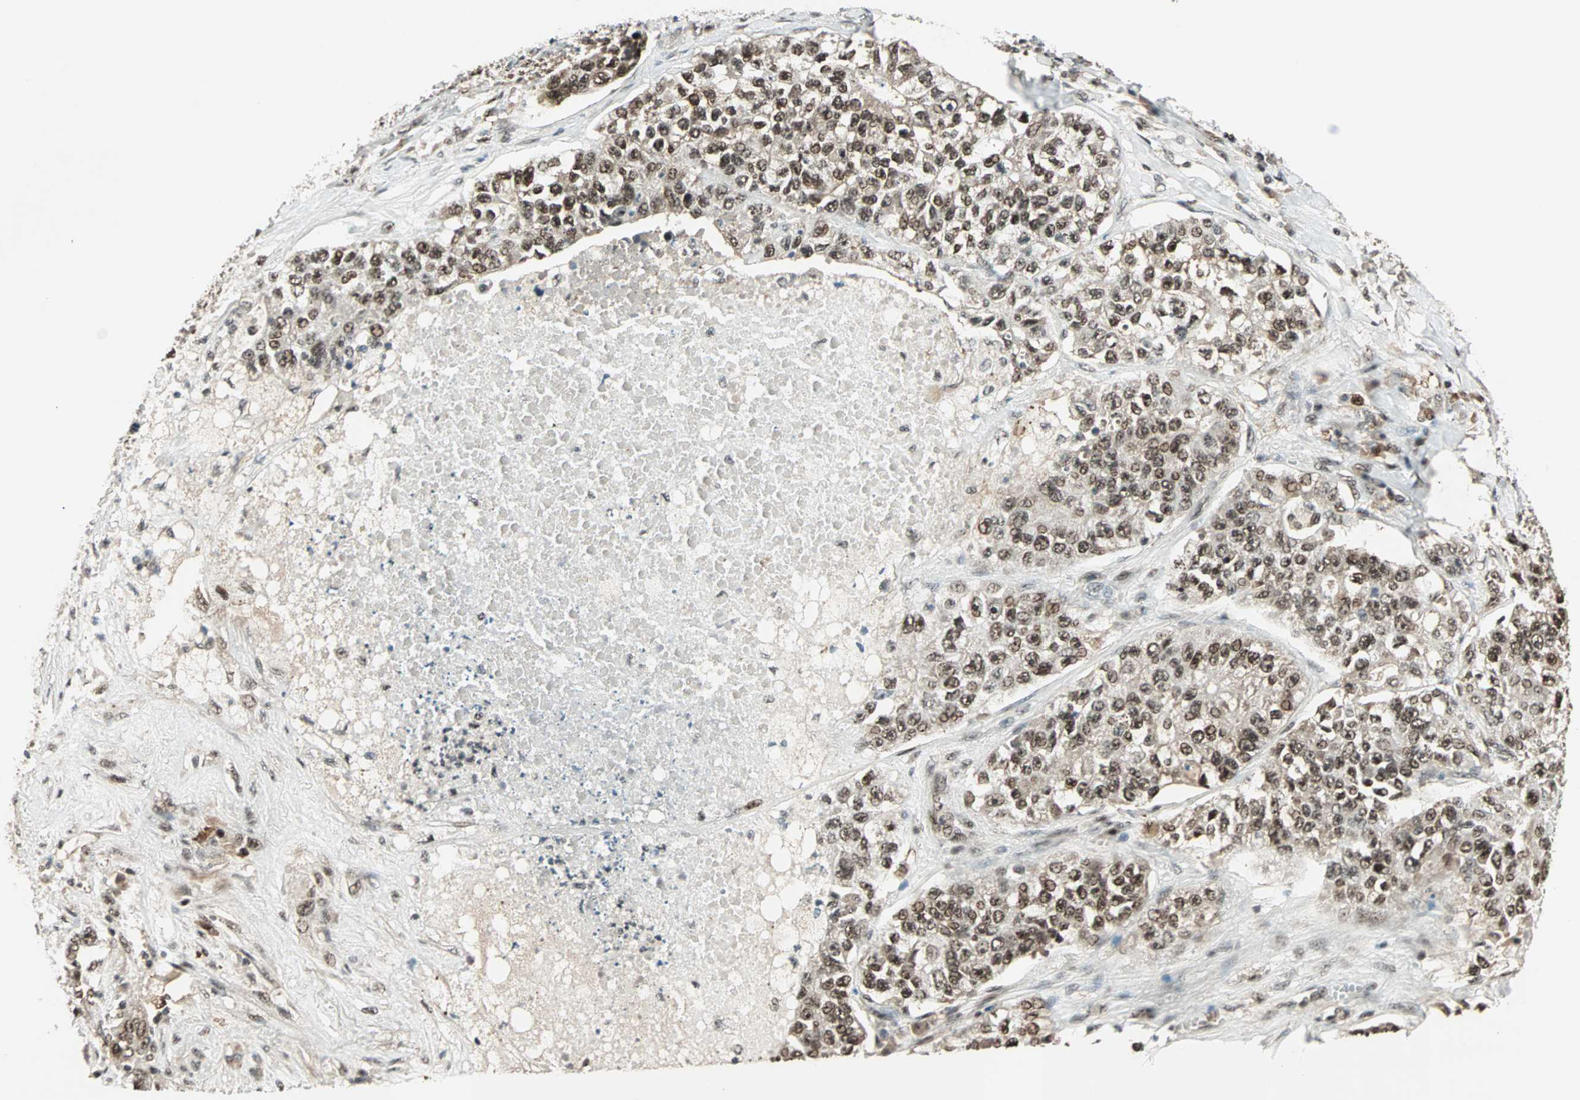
{"staining": {"intensity": "strong", "quantity": ">75%", "location": "cytoplasmic/membranous,nuclear"}, "tissue": "lung cancer", "cell_type": "Tumor cells", "image_type": "cancer", "snomed": [{"axis": "morphology", "description": "Adenocarcinoma, NOS"}, {"axis": "topography", "description": "Lung"}], "caption": "Lung cancer stained with a protein marker exhibits strong staining in tumor cells.", "gene": "ZNF44", "patient": {"sex": "male", "age": 49}}